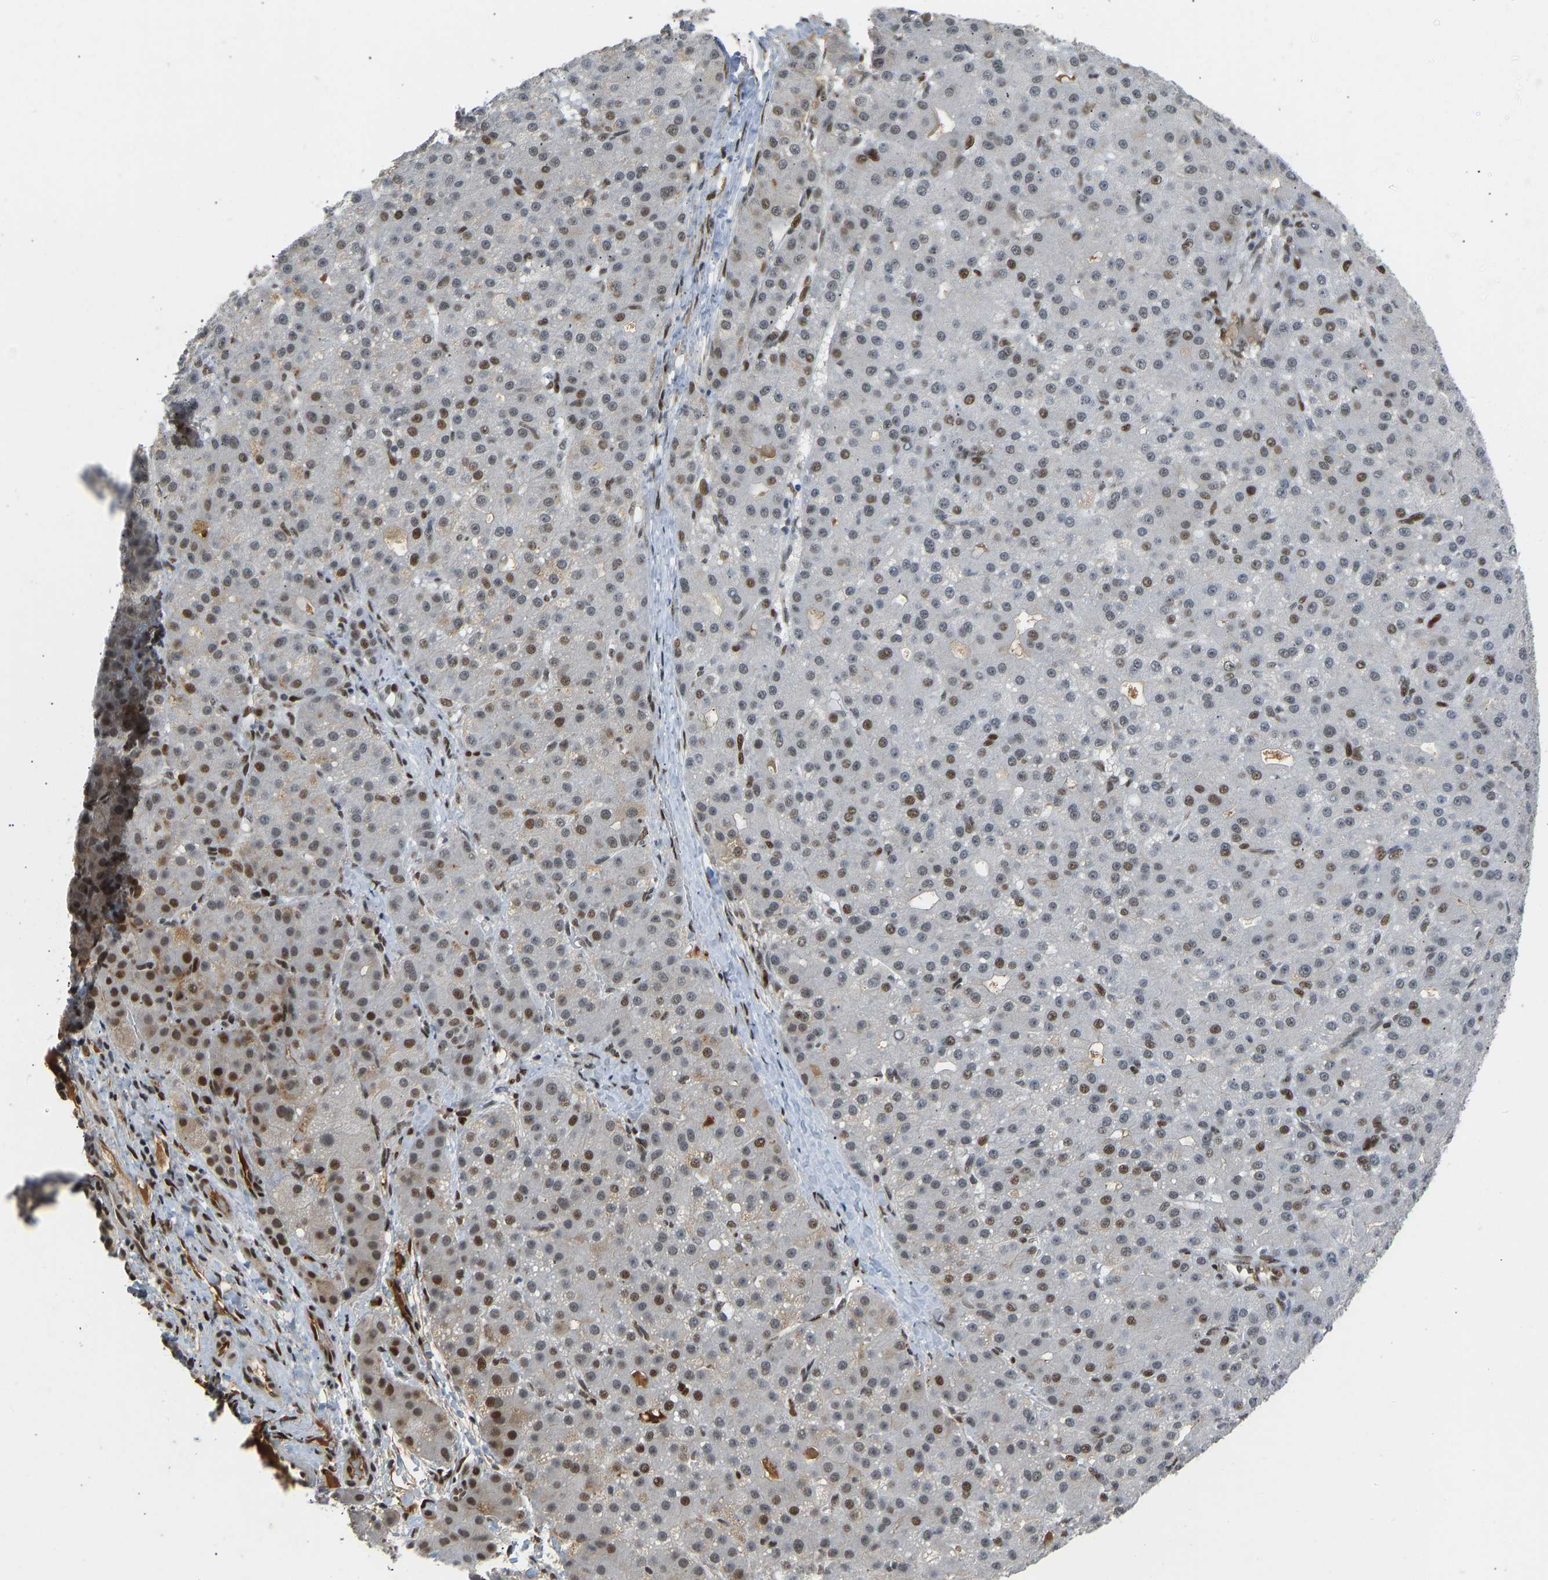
{"staining": {"intensity": "moderate", "quantity": "<25%", "location": "nuclear"}, "tissue": "liver cancer", "cell_type": "Tumor cells", "image_type": "cancer", "snomed": [{"axis": "morphology", "description": "Carcinoma, Hepatocellular, NOS"}, {"axis": "topography", "description": "Liver"}], "caption": "Moderate nuclear expression is identified in about <25% of tumor cells in hepatocellular carcinoma (liver). (brown staining indicates protein expression, while blue staining denotes nuclei).", "gene": "FOXK1", "patient": {"sex": "male", "age": 67}}